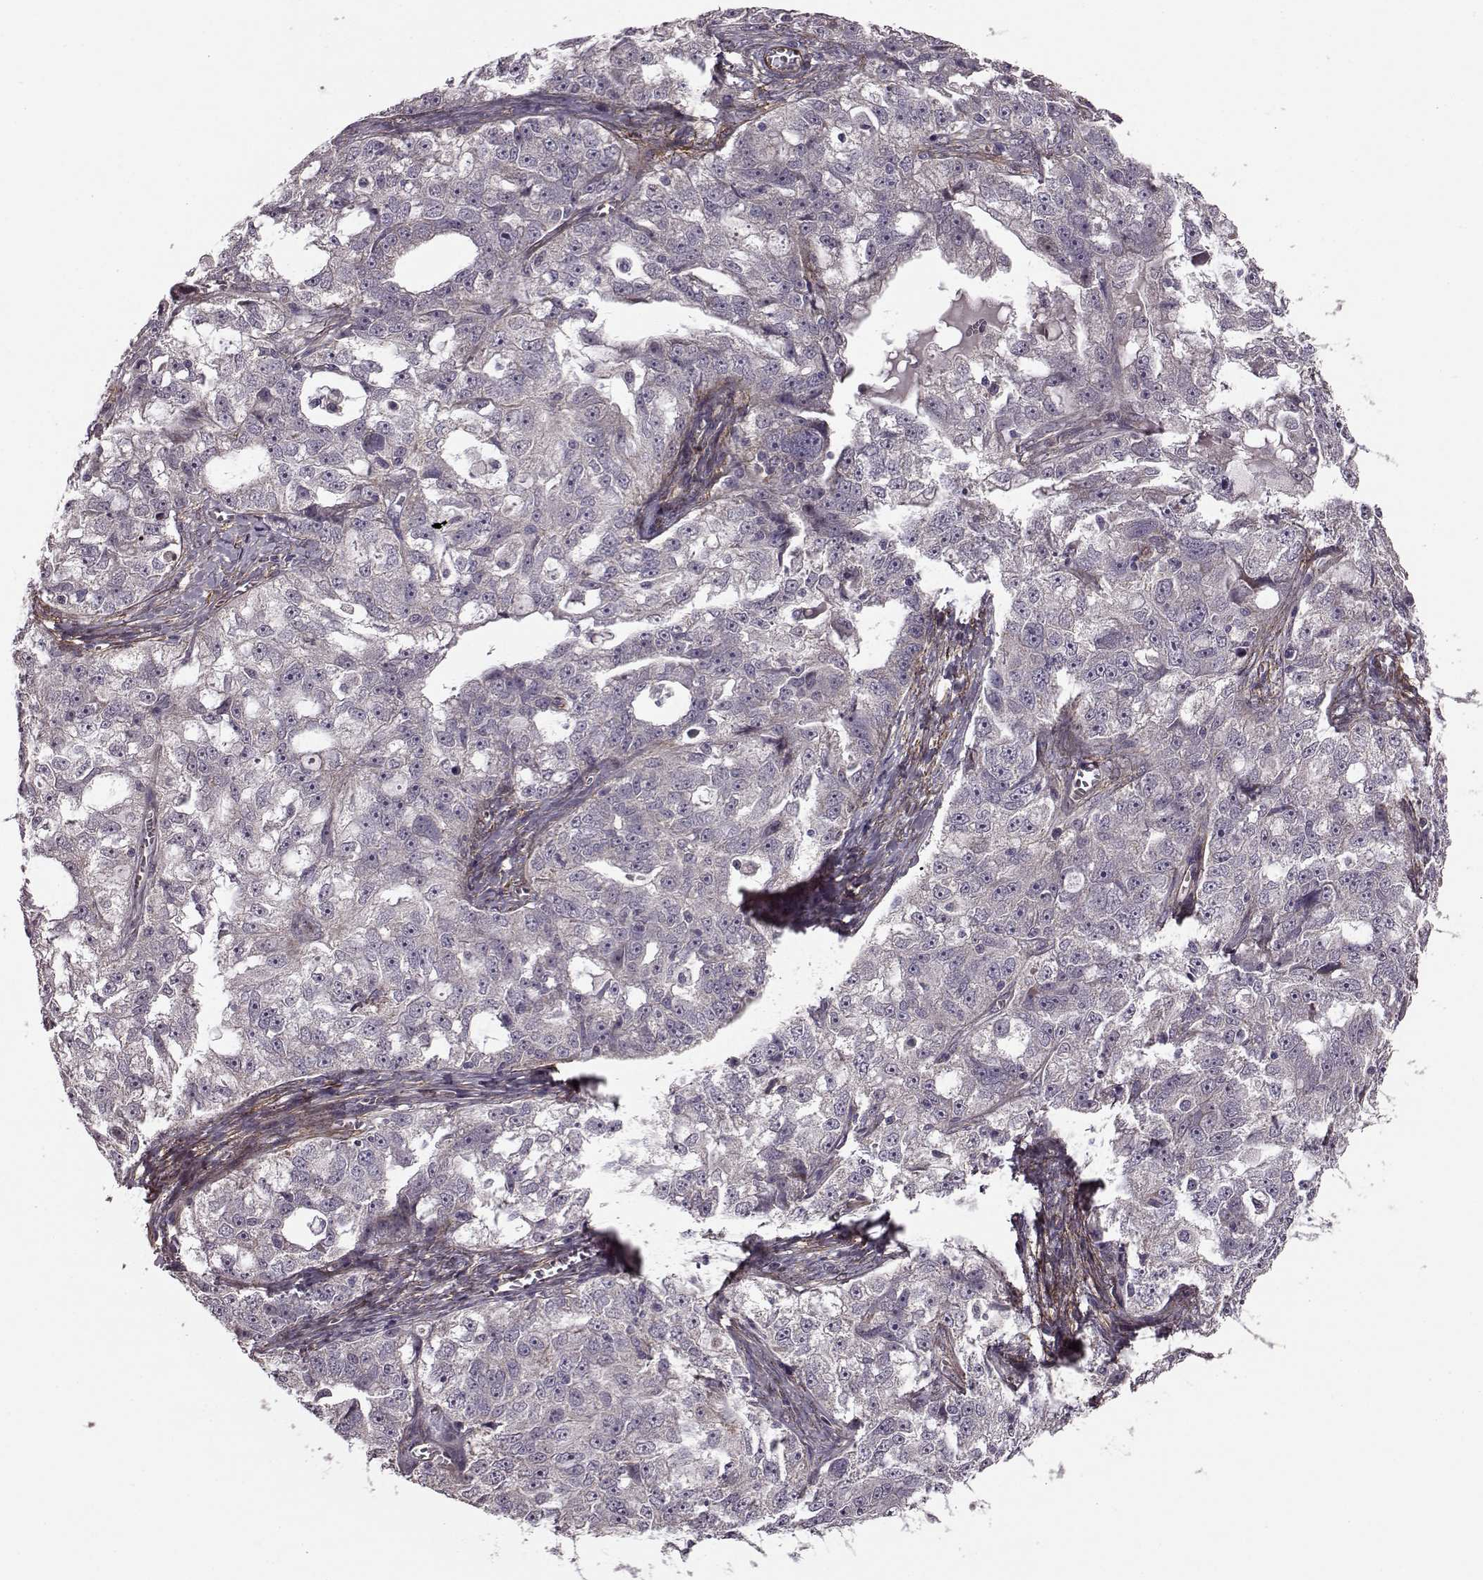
{"staining": {"intensity": "negative", "quantity": "none", "location": "none"}, "tissue": "ovarian cancer", "cell_type": "Tumor cells", "image_type": "cancer", "snomed": [{"axis": "morphology", "description": "Cystadenocarcinoma, serous, NOS"}, {"axis": "topography", "description": "Ovary"}], "caption": "Protein analysis of ovarian serous cystadenocarcinoma displays no significant positivity in tumor cells.", "gene": "SYNPO", "patient": {"sex": "female", "age": 51}}